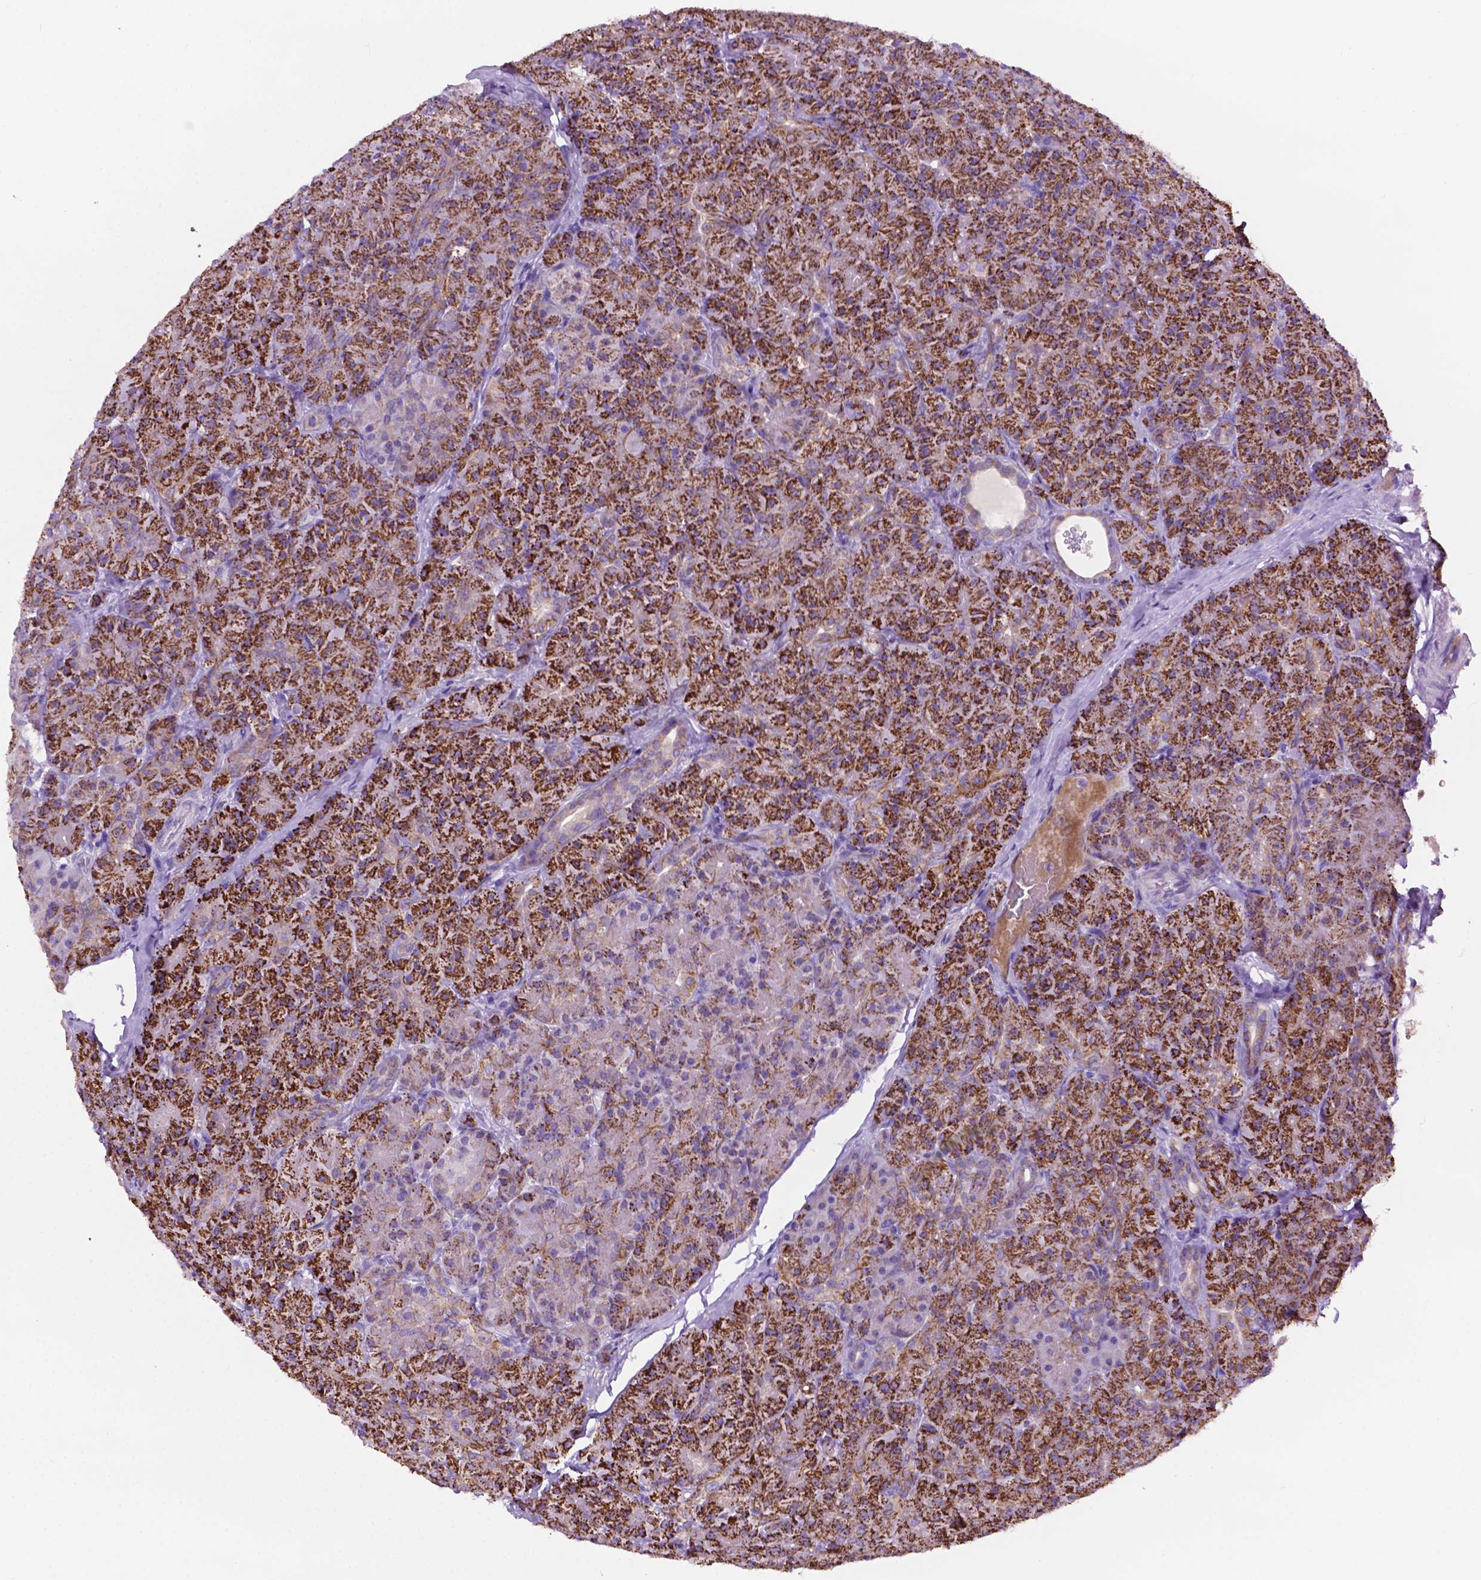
{"staining": {"intensity": "strong", "quantity": ">75%", "location": "cytoplasmic/membranous"}, "tissue": "pancreas", "cell_type": "Exocrine glandular cells", "image_type": "normal", "snomed": [{"axis": "morphology", "description": "Normal tissue, NOS"}, {"axis": "topography", "description": "Pancreas"}], "caption": "This is an image of IHC staining of normal pancreas, which shows strong expression in the cytoplasmic/membranous of exocrine glandular cells.", "gene": "PHYHIP", "patient": {"sex": "male", "age": 57}}